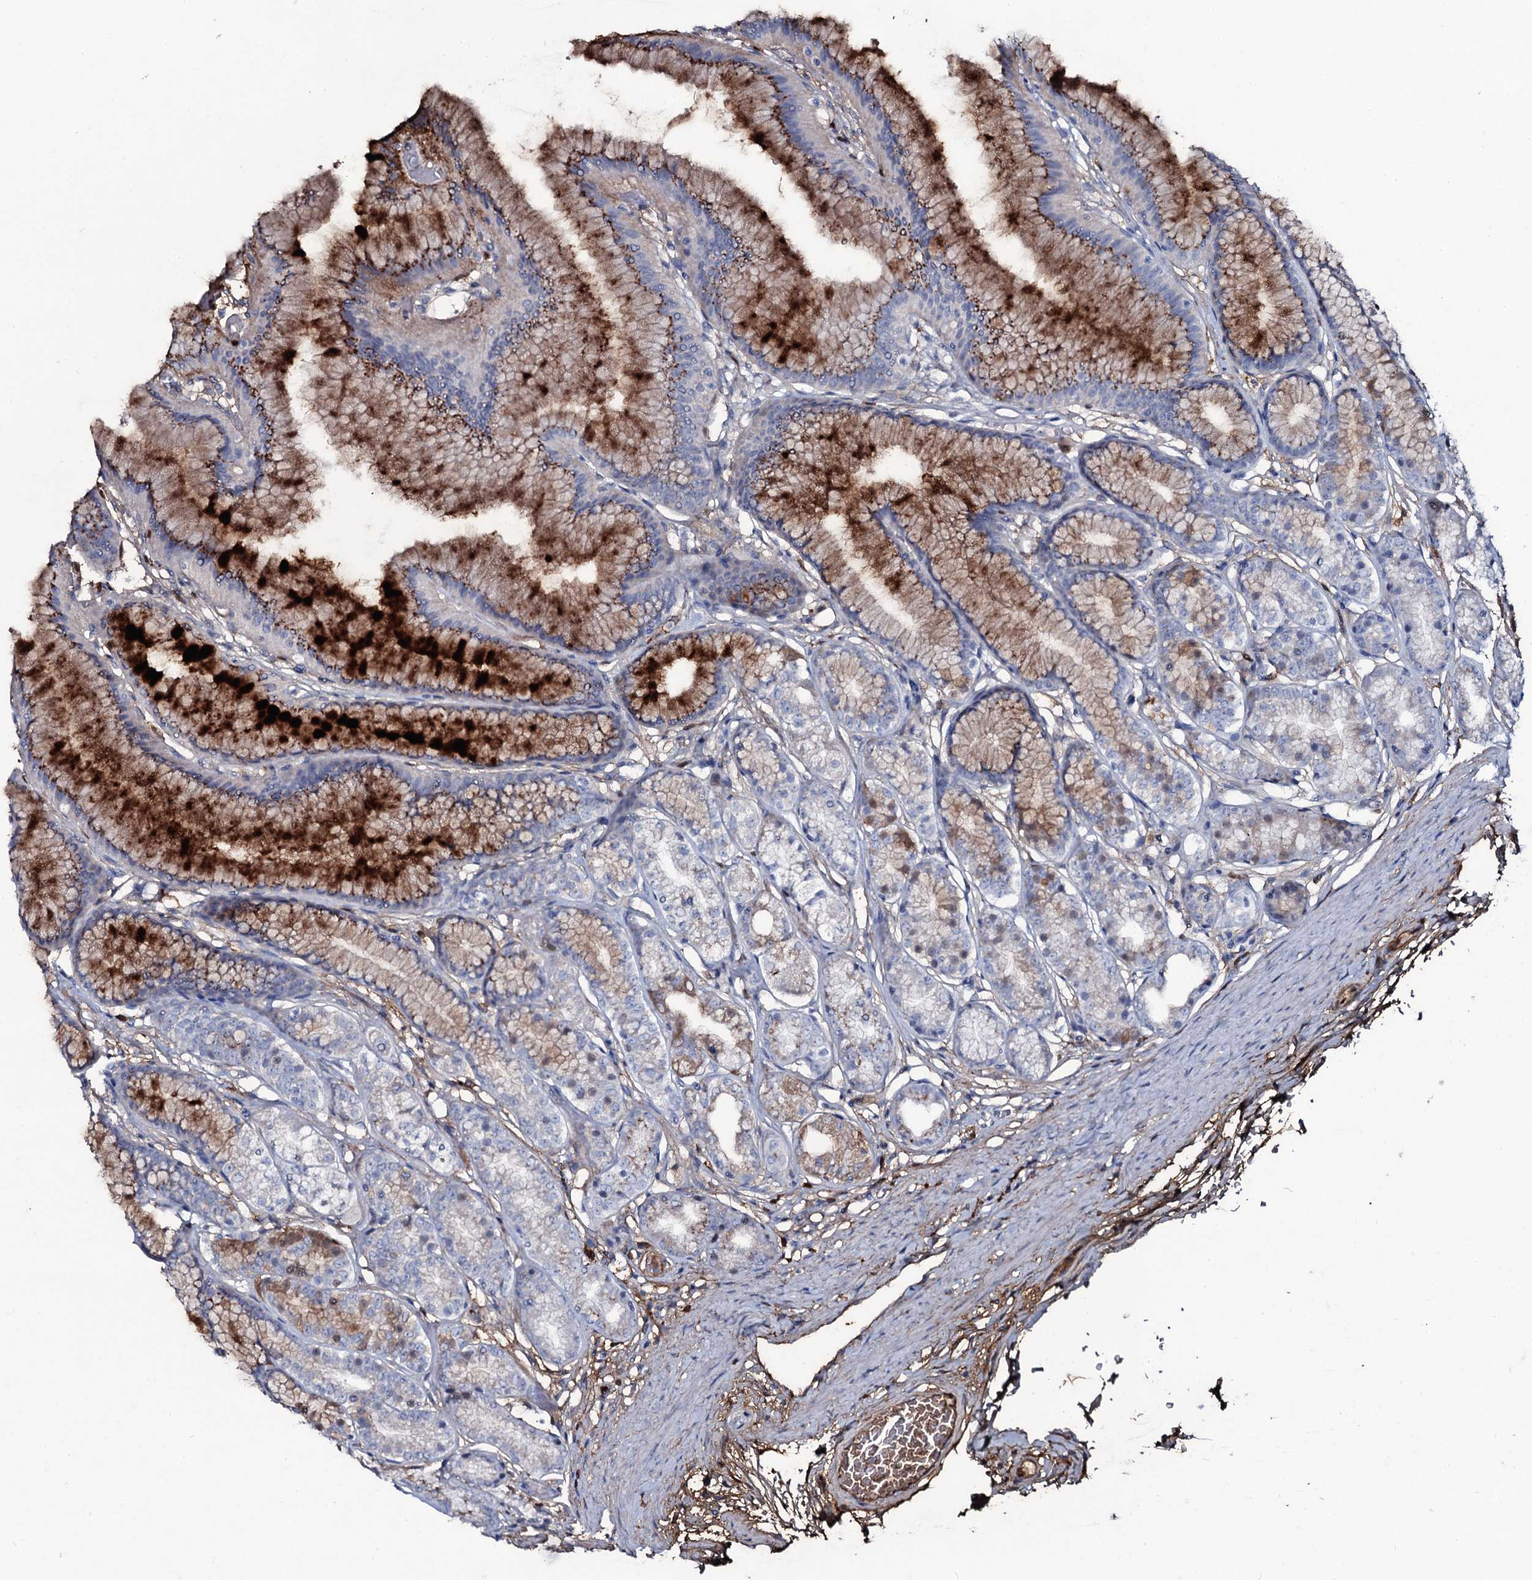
{"staining": {"intensity": "strong", "quantity": "25%-75%", "location": "cytoplasmic/membranous"}, "tissue": "stomach", "cell_type": "Glandular cells", "image_type": "normal", "snomed": [{"axis": "morphology", "description": "Normal tissue, NOS"}, {"axis": "morphology", "description": "Adenocarcinoma, NOS"}, {"axis": "morphology", "description": "Adenocarcinoma, High grade"}, {"axis": "topography", "description": "Stomach, upper"}, {"axis": "topography", "description": "Stomach"}], "caption": "Strong cytoplasmic/membranous expression is present in about 25%-75% of glandular cells in unremarkable stomach. (brown staining indicates protein expression, while blue staining denotes nuclei).", "gene": "EDN1", "patient": {"sex": "female", "age": 65}}